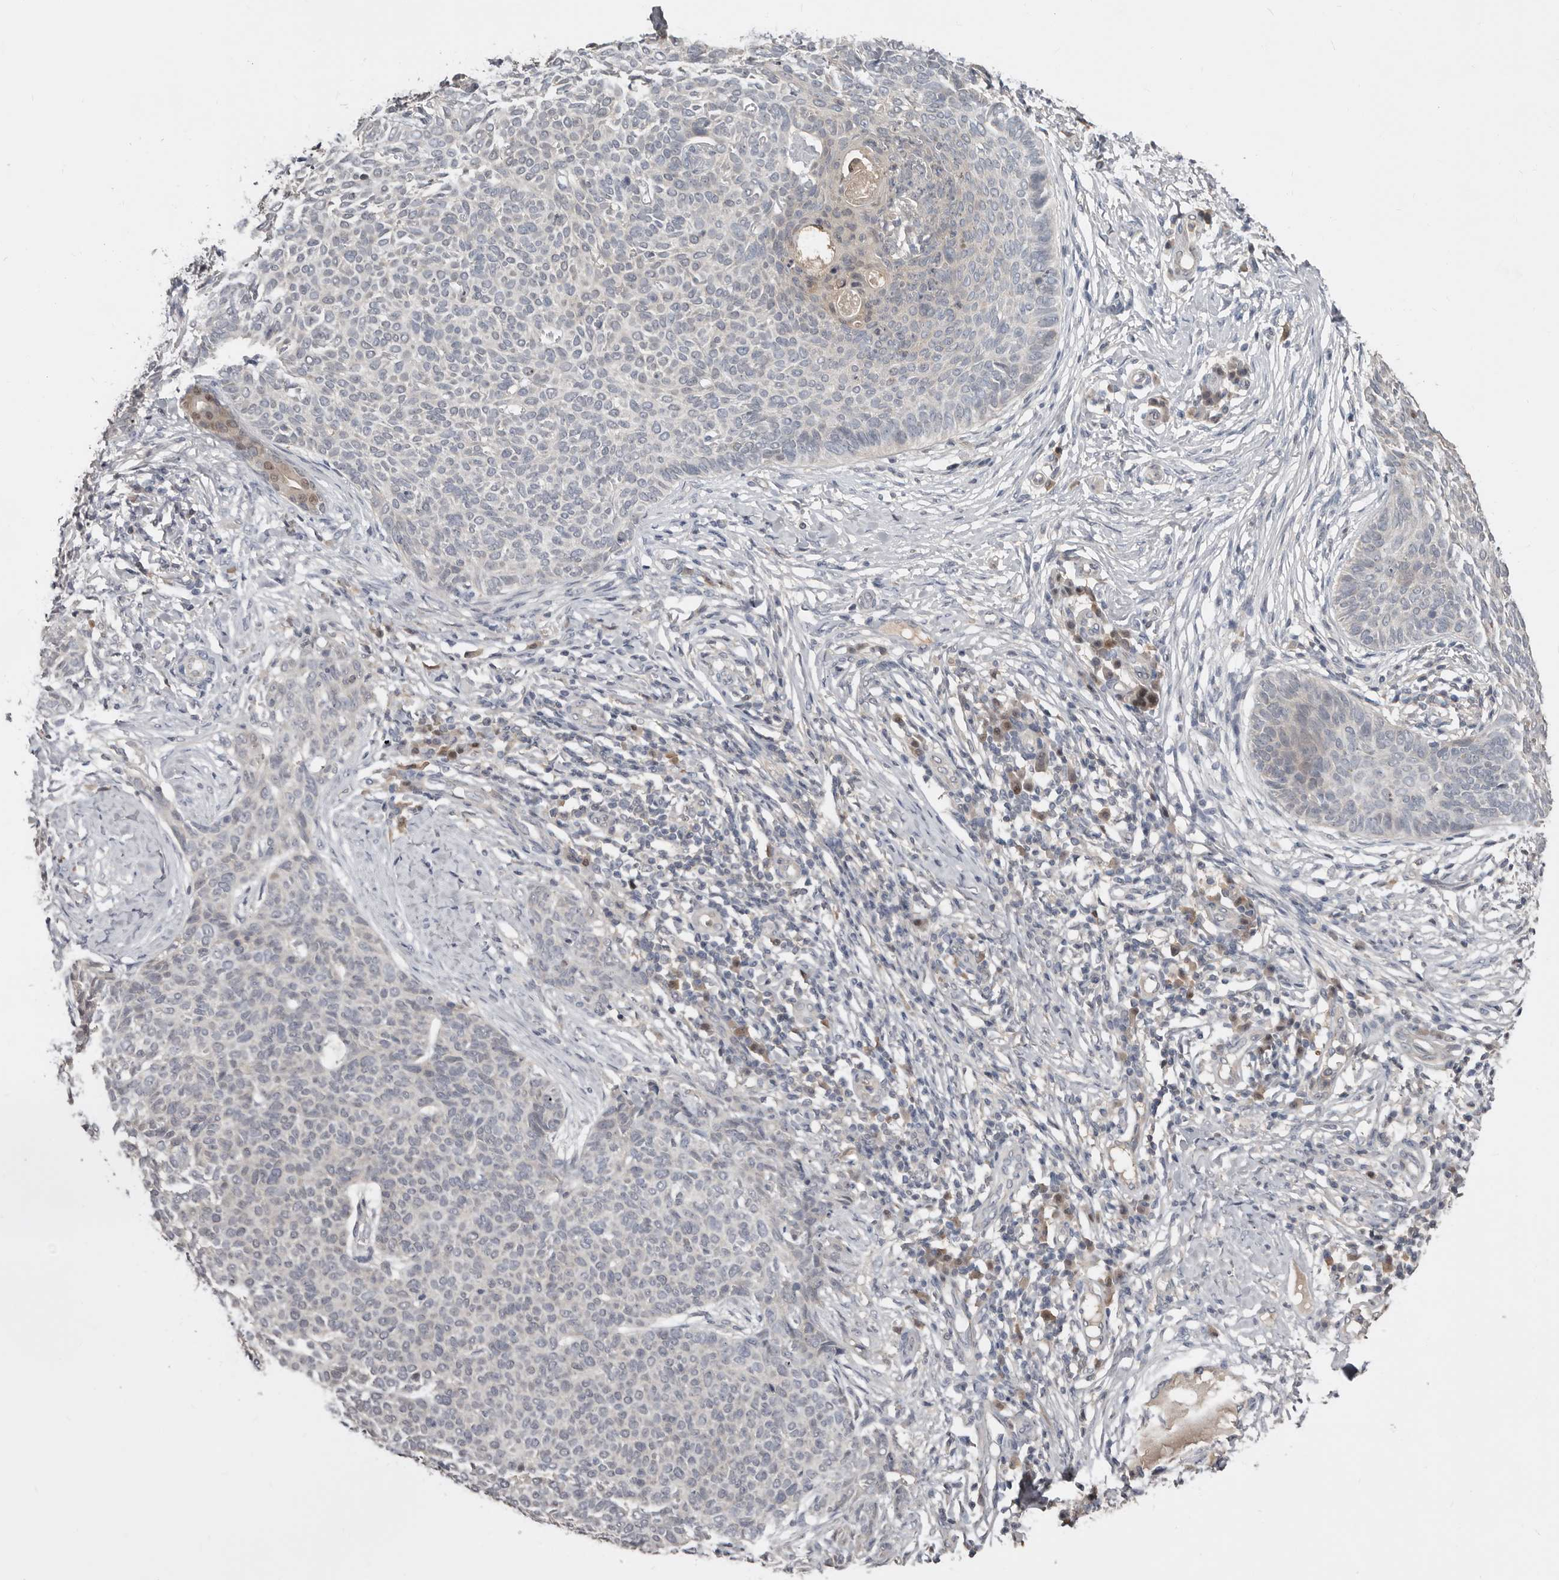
{"staining": {"intensity": "negative", "quantity": "none", "location": "none"}, "tissue": "skin cancer", "cell_type": "Tumor cells", "image_type": "cancer", "snomed": [{"axis": "morphology", "description": "Normal tissue, NOS"}, {"axis": "morphology", "description": "Basal cell carcinoma"}, {"axis": "topography", "description": "Skin"}], "caption": "Skin cancer was stained to show a protein in brown. There is no significant staining in tumor cells. (Stains: DAB (3,3'-diaminobenzidine) immunohistochemistry (IHC) with hematoxylin counter stain, Microscopy: brightfield microscopy at high magnification).", "gene": "RBKS", "patient": {"sex": "male", "age": 50}}